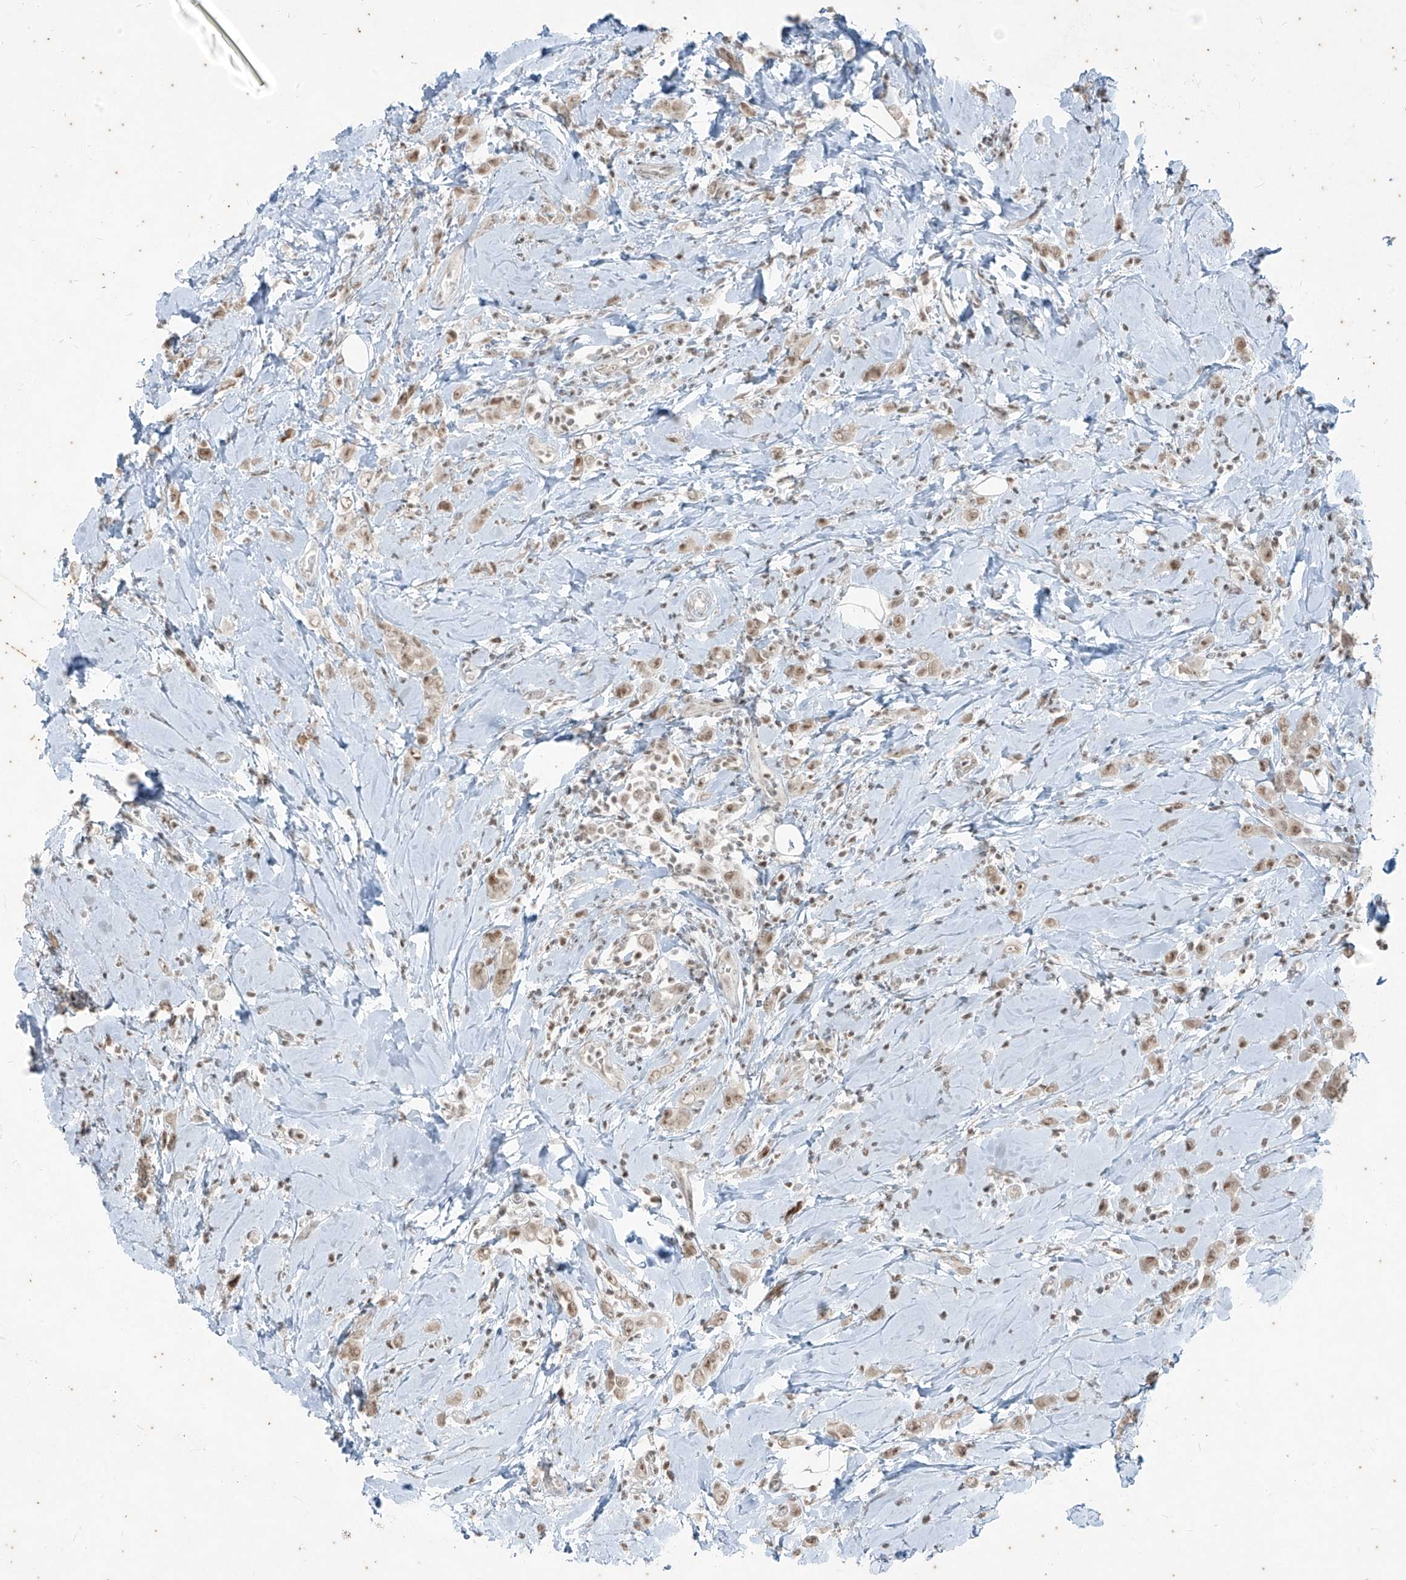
{"staining": {"intensity": "weak", "quantity": ">75%", "location": "nuclear"}, "tissue": "breast cancer", "cell_type": "Tumor cells", "image_type": "cancer", "snomed": [{"axis": "morphology", "description": "Lobular carcinoma"}, {"axis": "topography", "description": "Breast"}], "caption": "This is an image of immunohistochemistry staining of breast lobular carcinoma, which shows weak expression in the nuclear of tumor cells.", "gene": "ZNF354B", "patient": {"sex": "female", "age": 47}}